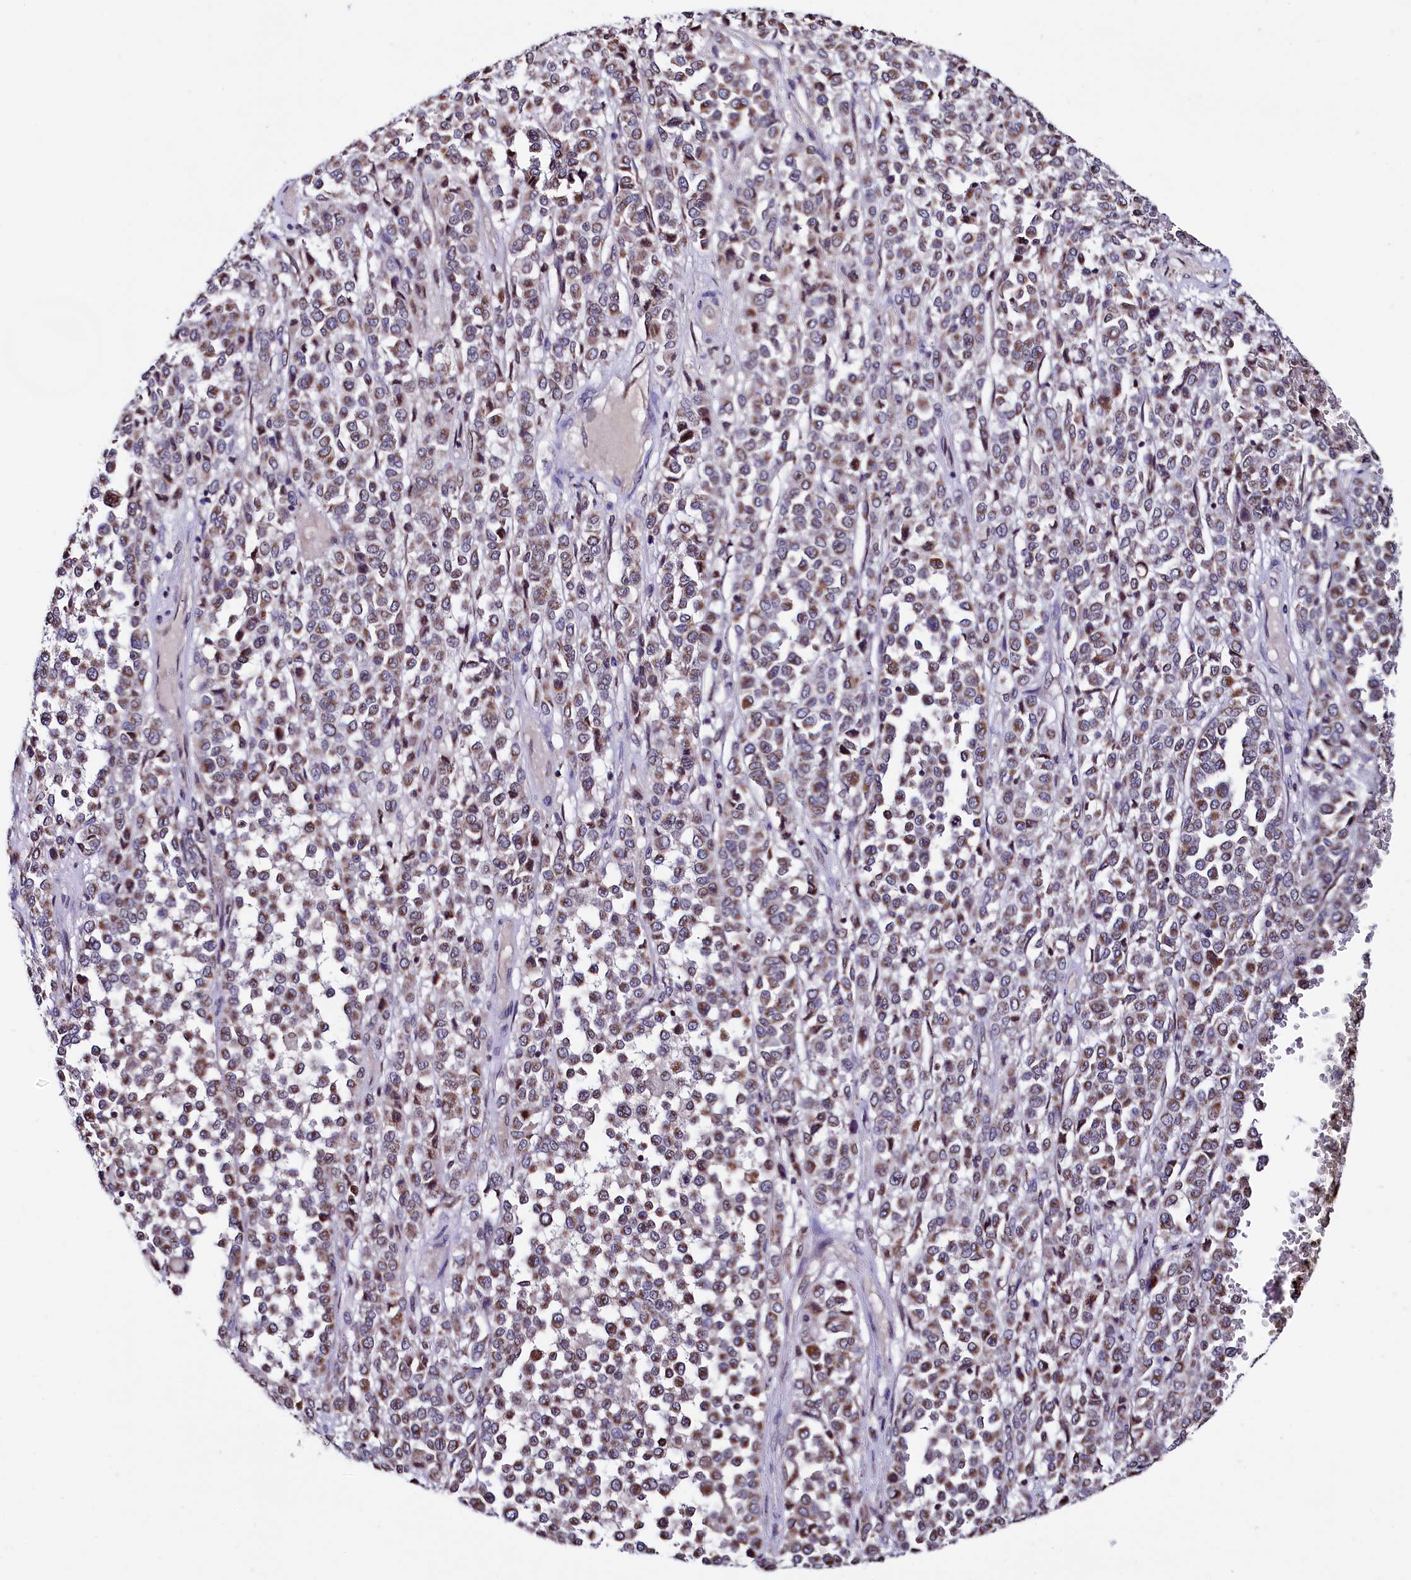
{"staining": {"intensity": "weak", "quantity": ">75%", "location": "cytoplasmic/membranous"}, "tissue": "melanoma", "cell_type": "Tumor cells", "image_type": "cancer", "snomed": [{"axis": "morphology", "description": "Malignant melanoma, Metastatic site"}, {"axis": "topography", "description": "Pancreas"}], "caption": "Protein expression analysis of melanoma exhibits weak cytoplasmic/membranous staining in about >75% of tumor cells.", "gene": "HAND1", "patient": {"sex": "female", "age": 30}}